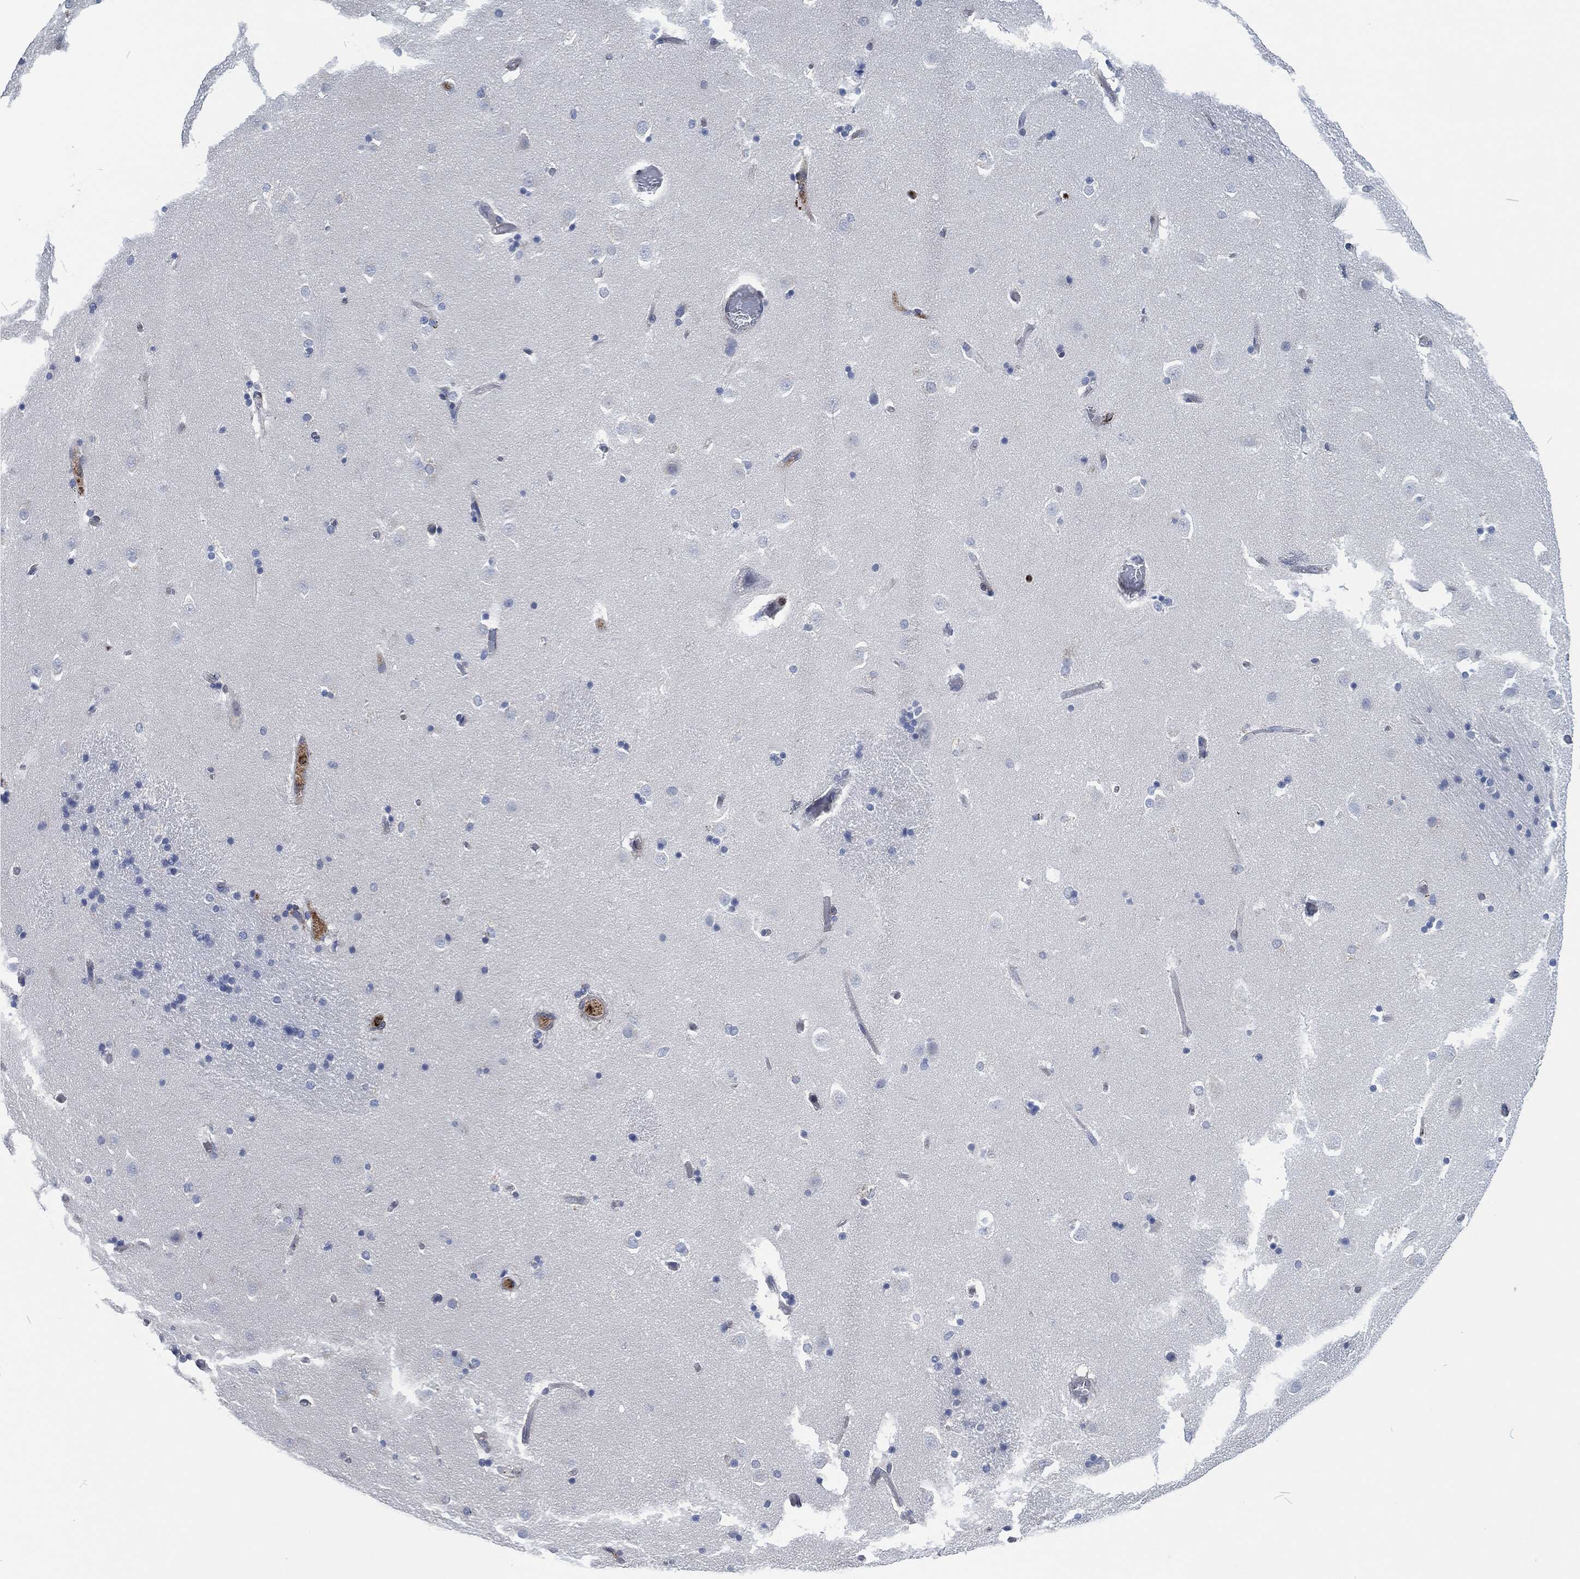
{"staining": {"intensity": "negative", "quantity": "none", "location": "none"}, "tissue": "caudate", "cell_type": "Glial cells", "image_type": "normal", "snomed": [{"axis": "morphology", "description": "Normal tissue, NOS"}, {"axis": "topography", "description": "Lateral ventricle wall"}], "caption": "IHC of unremarkable caudate demonstrates no staining in glial cells.", "gene": "MPO", "patient": {"sex": "male", "age": 51}}